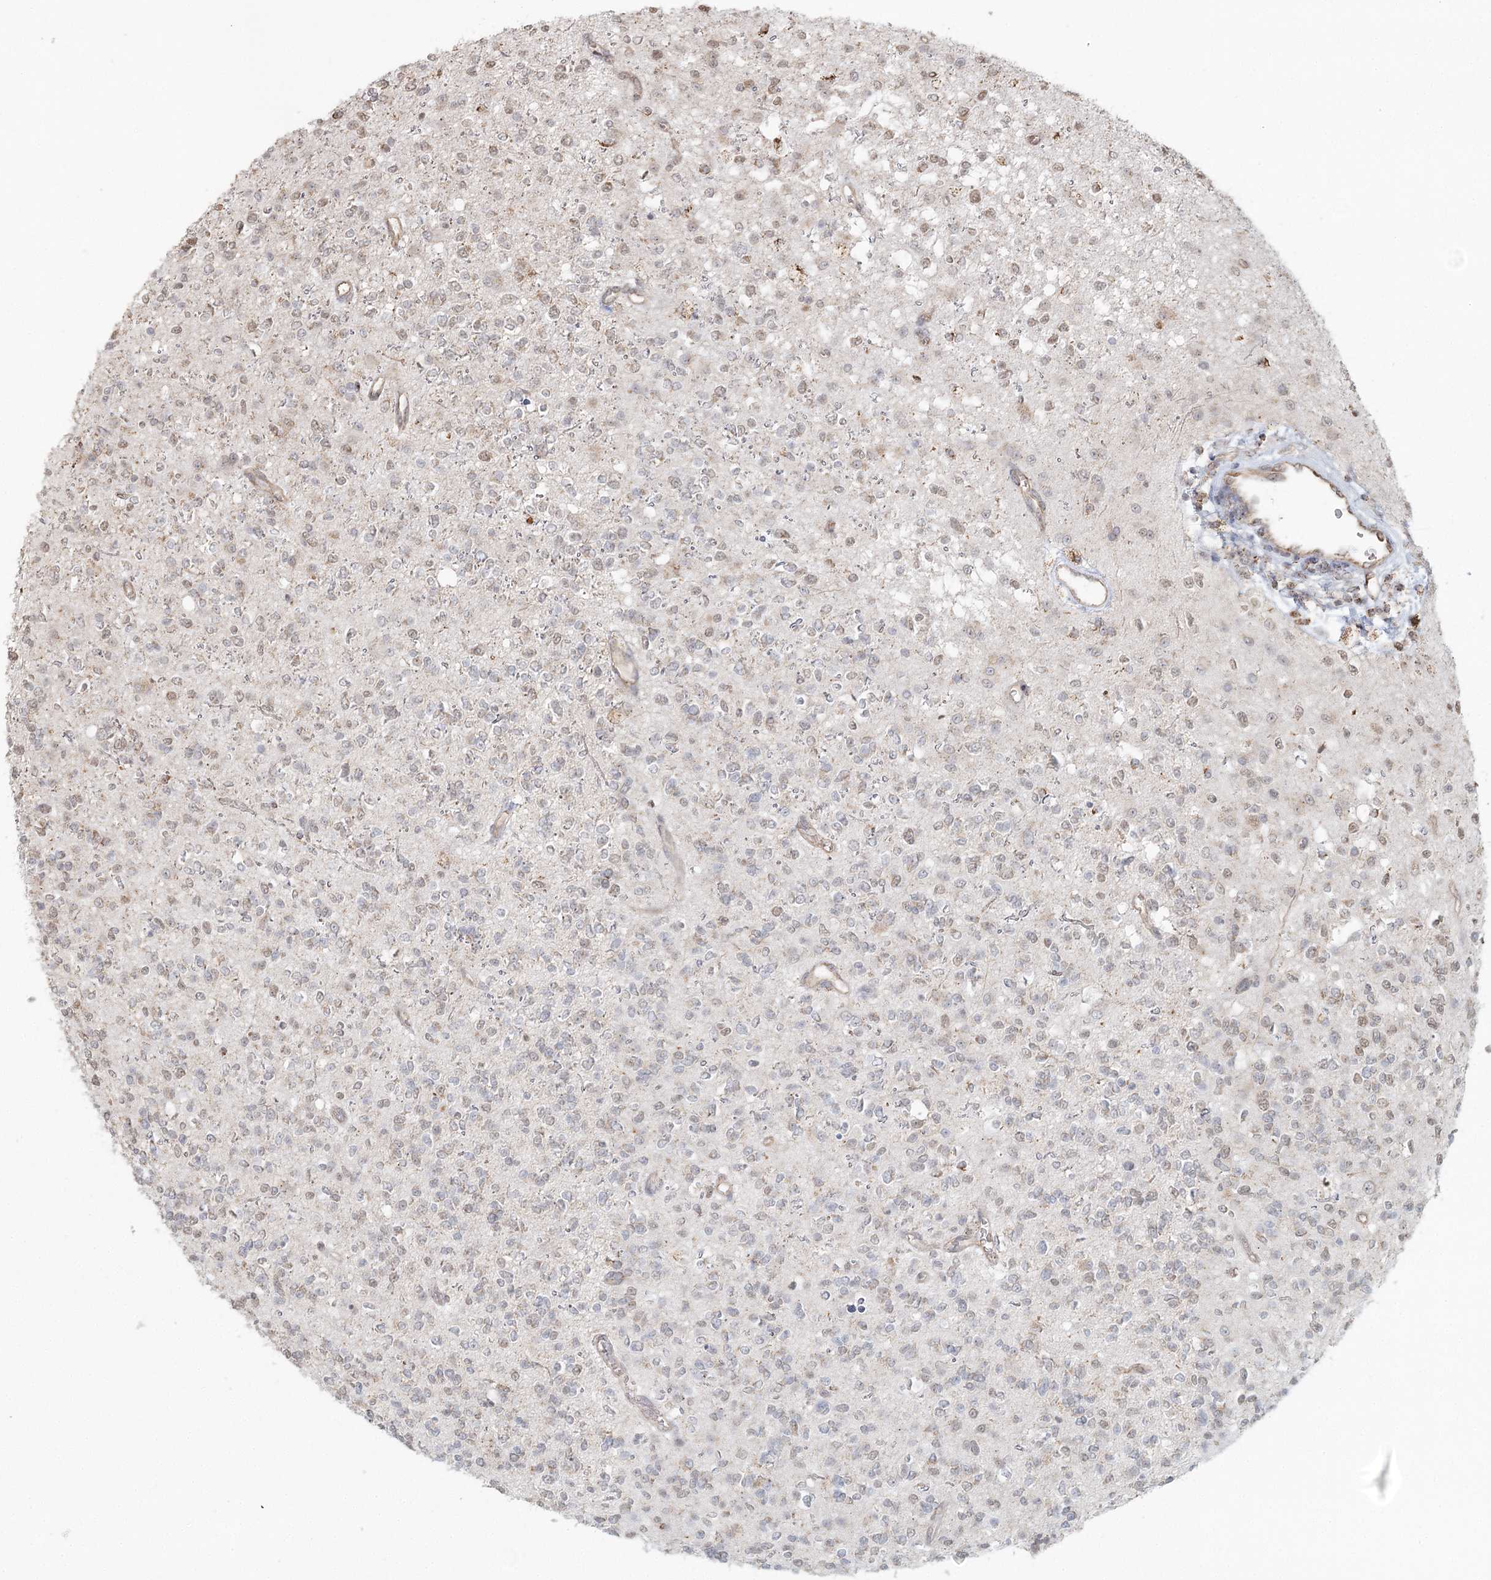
{"staining": {"intensity": "weak", "quantity": "<25%", "location": "nuclear"}, "tissue": "glioma", "cell_type": "Tumor cells", "image_type": "cancer", "snomed": [{"axis": "morphology", "description": "Glioma, malignant, High grade"}, {"axis": "topography", "description": "Brain"}], "caption": "High-grade glioma (malignant) stained for a protein using IHC demonstrates no positivity tumor cells.", "gene": "LACTB", "patient": {"sex": "male", "age": 34}}